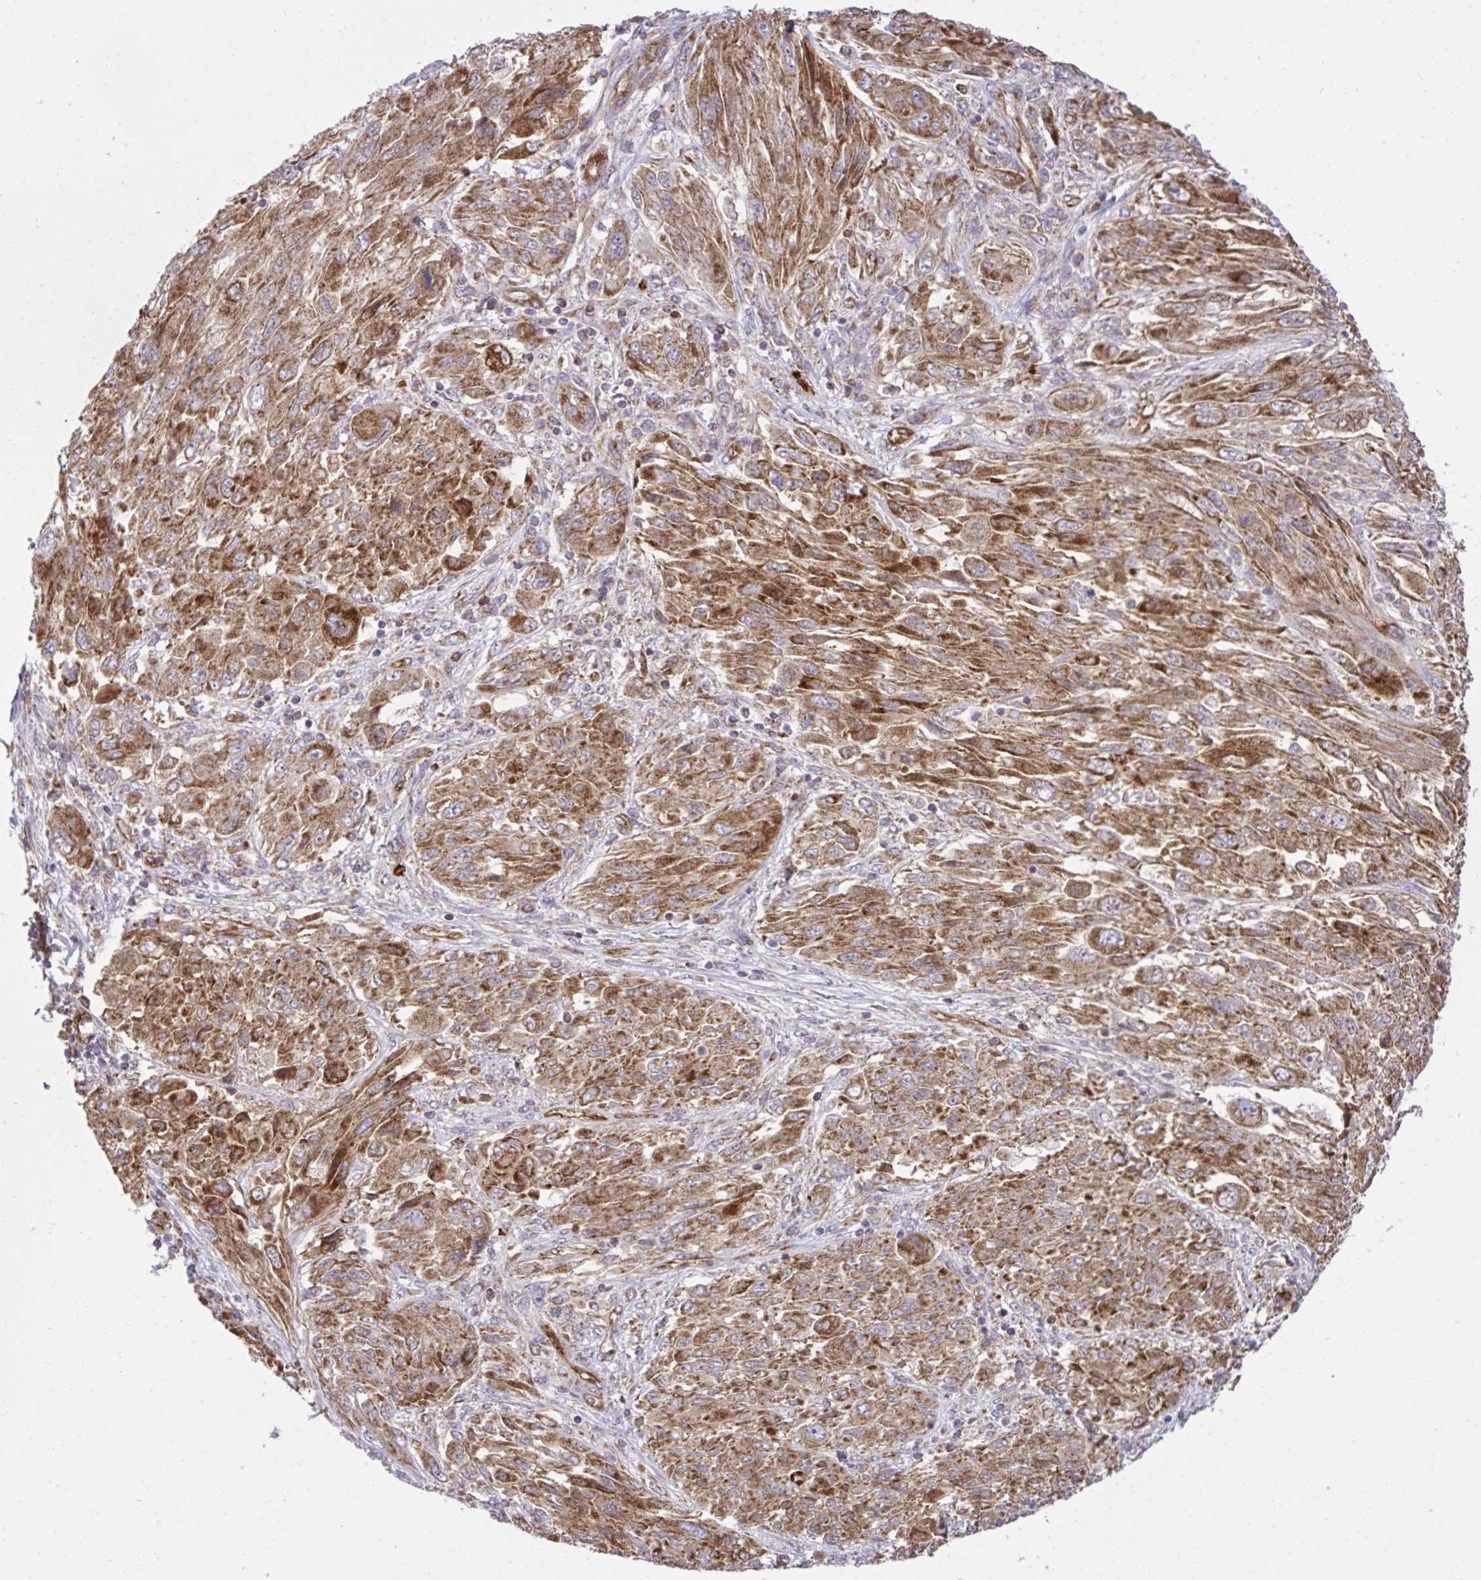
{"staining": {"intensity": "moderate", "quantity": ">75%", "location": "cytoplasmic/membranous"}, "tissue": "melanoma", "cell_type": "Tumor cells", "image_type": "cancer", "snomed": [{"axis": "morphology", "description": "Malignant melanoma, NOS"}, {"axis": "topography", "description": "Skin"}], "caption": "A brown stain shows moderate cytoplasmic/membranous positivity of a protein in malignant melanoma tumor cells.", "gene": "LIMS1", "patient": {"sex": "female", "age": 91}}